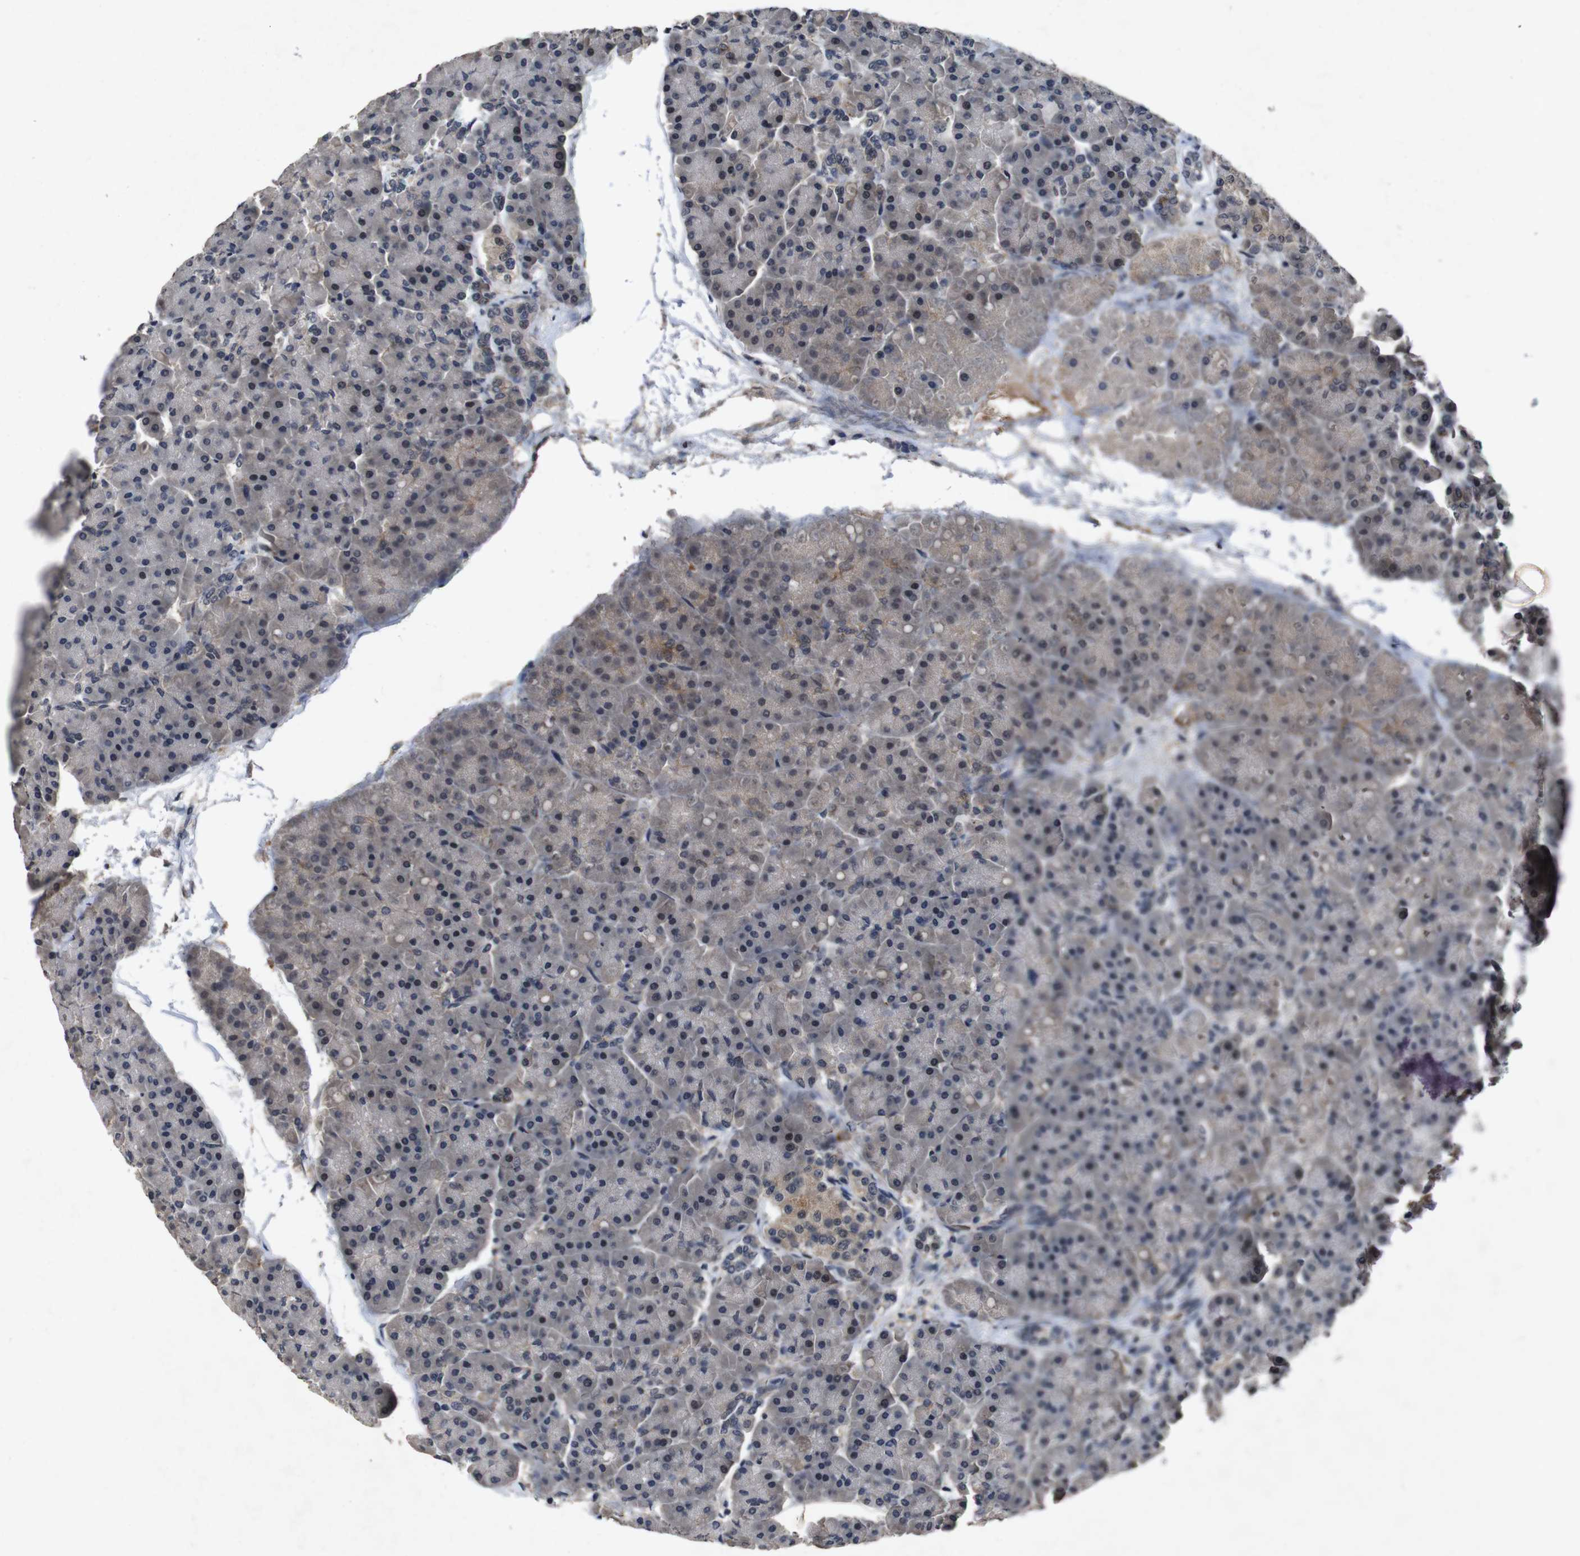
{"staining": {"intensity": "negative", "quantity": "none", "location": "none"}, "tissue": "pancreas", "cell_type": "Exocrine glandular cells", "image_type": "normal", "snomed": [{"axis": "morphology", "description": "Normal tissue, NOS"}, {"axis": "topography", "description": "Pancreas"}], "caption": "The micrograph demonstrates no significant staining in exocrine glandular cells of pancreas.", "gene": "AKT3", "patient": {"sex": "female", "age": 70}}